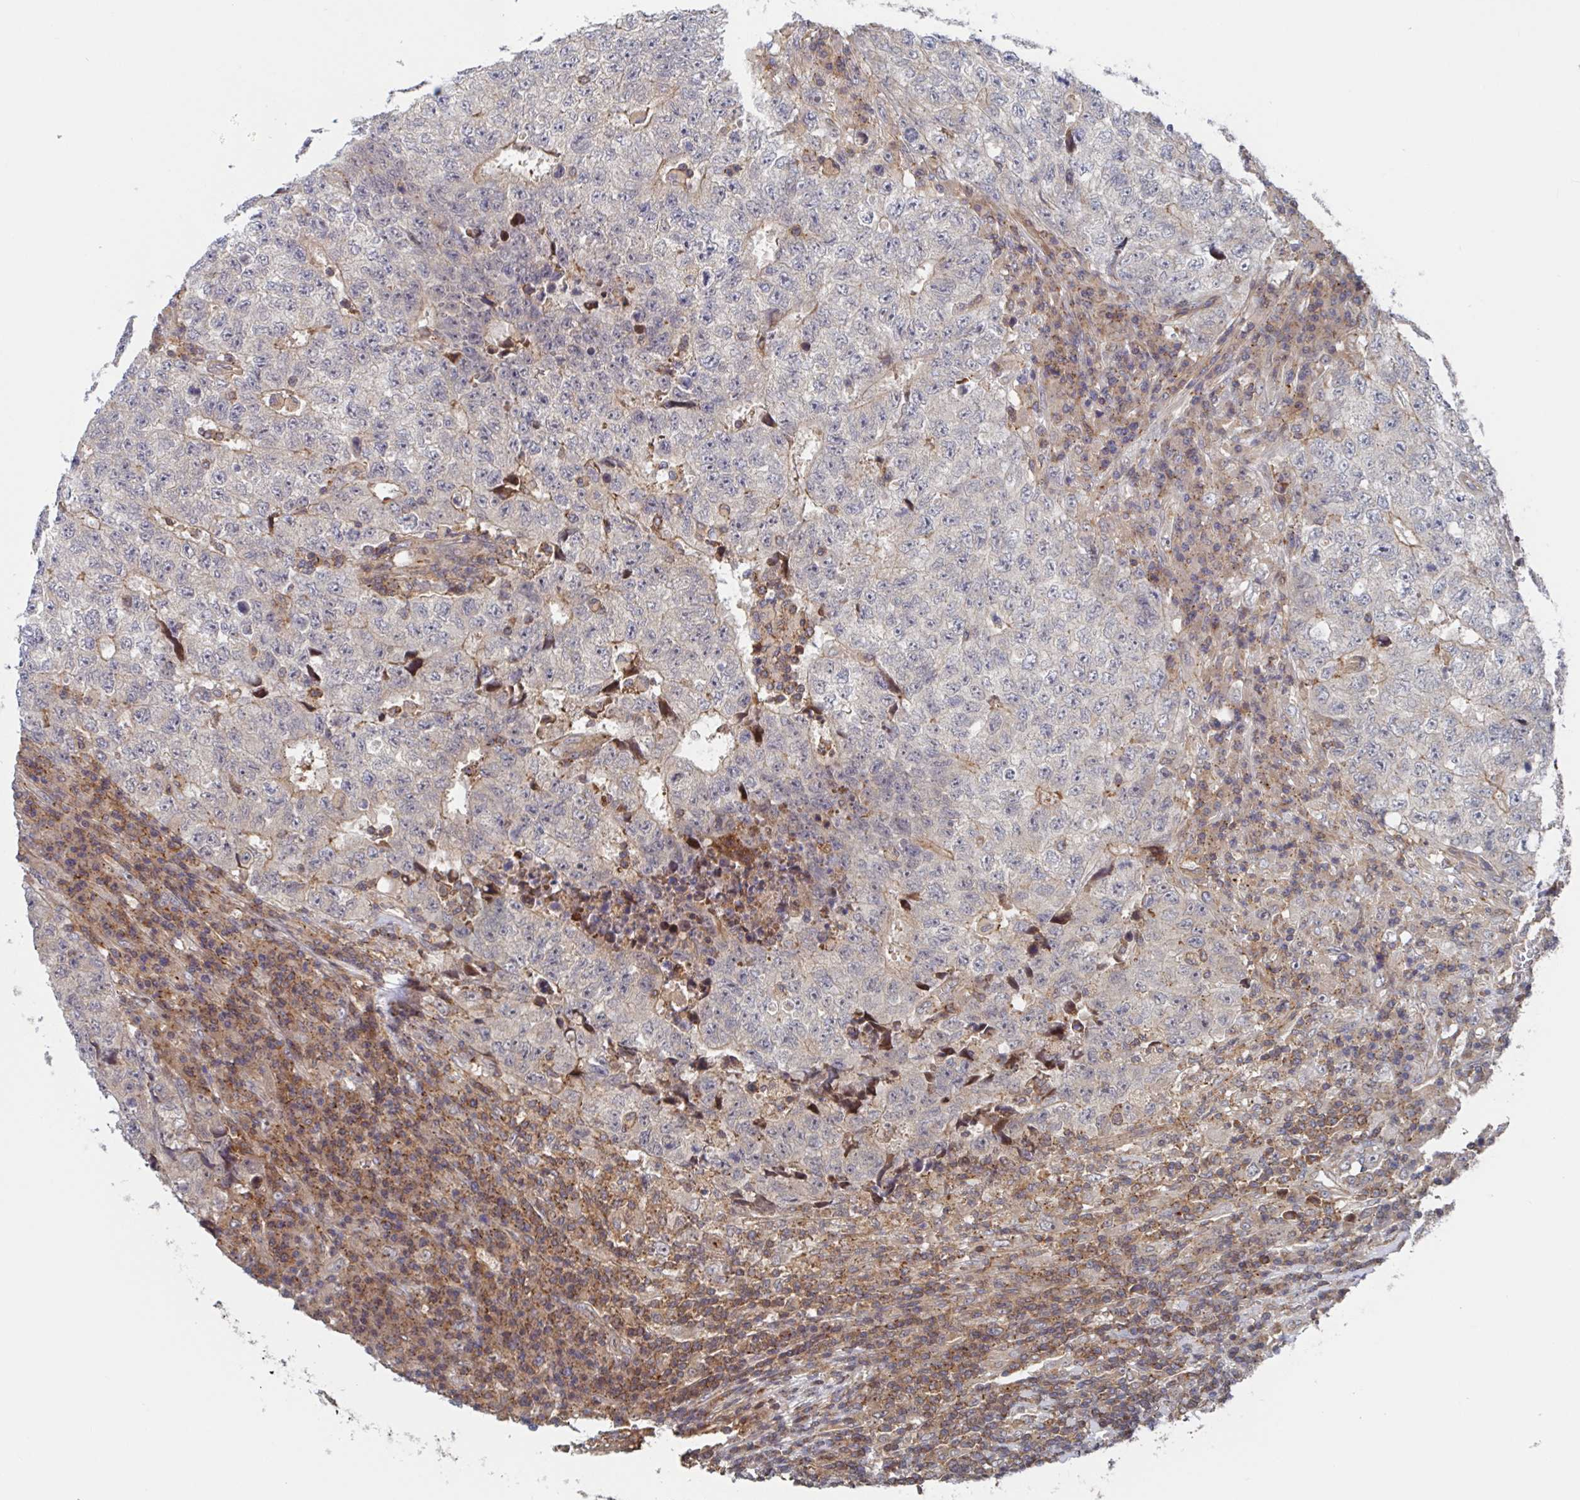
{"staining": {"intensity": "weak", "quantity": "<25%", "location": "cytoplasmic/membranous"}, "tissue": "testis cancer", "cell_type": "Tumor cells", "image_type": "cancer", "snomed": [{"axis": "morphology", "description": "Necrosis, NOS"}, {"axis": "morphology", "description": "Carcinoma, Embryonal, NOS"}, {"axis": "topography", "description": "Testis"}], "caption": "The immunohistochemistry photomicrograph has no significant expression in tumor cells of testis cancer tissue.", "gene": "DHRS12", "patient": {"sex": "male", "age": 19}}